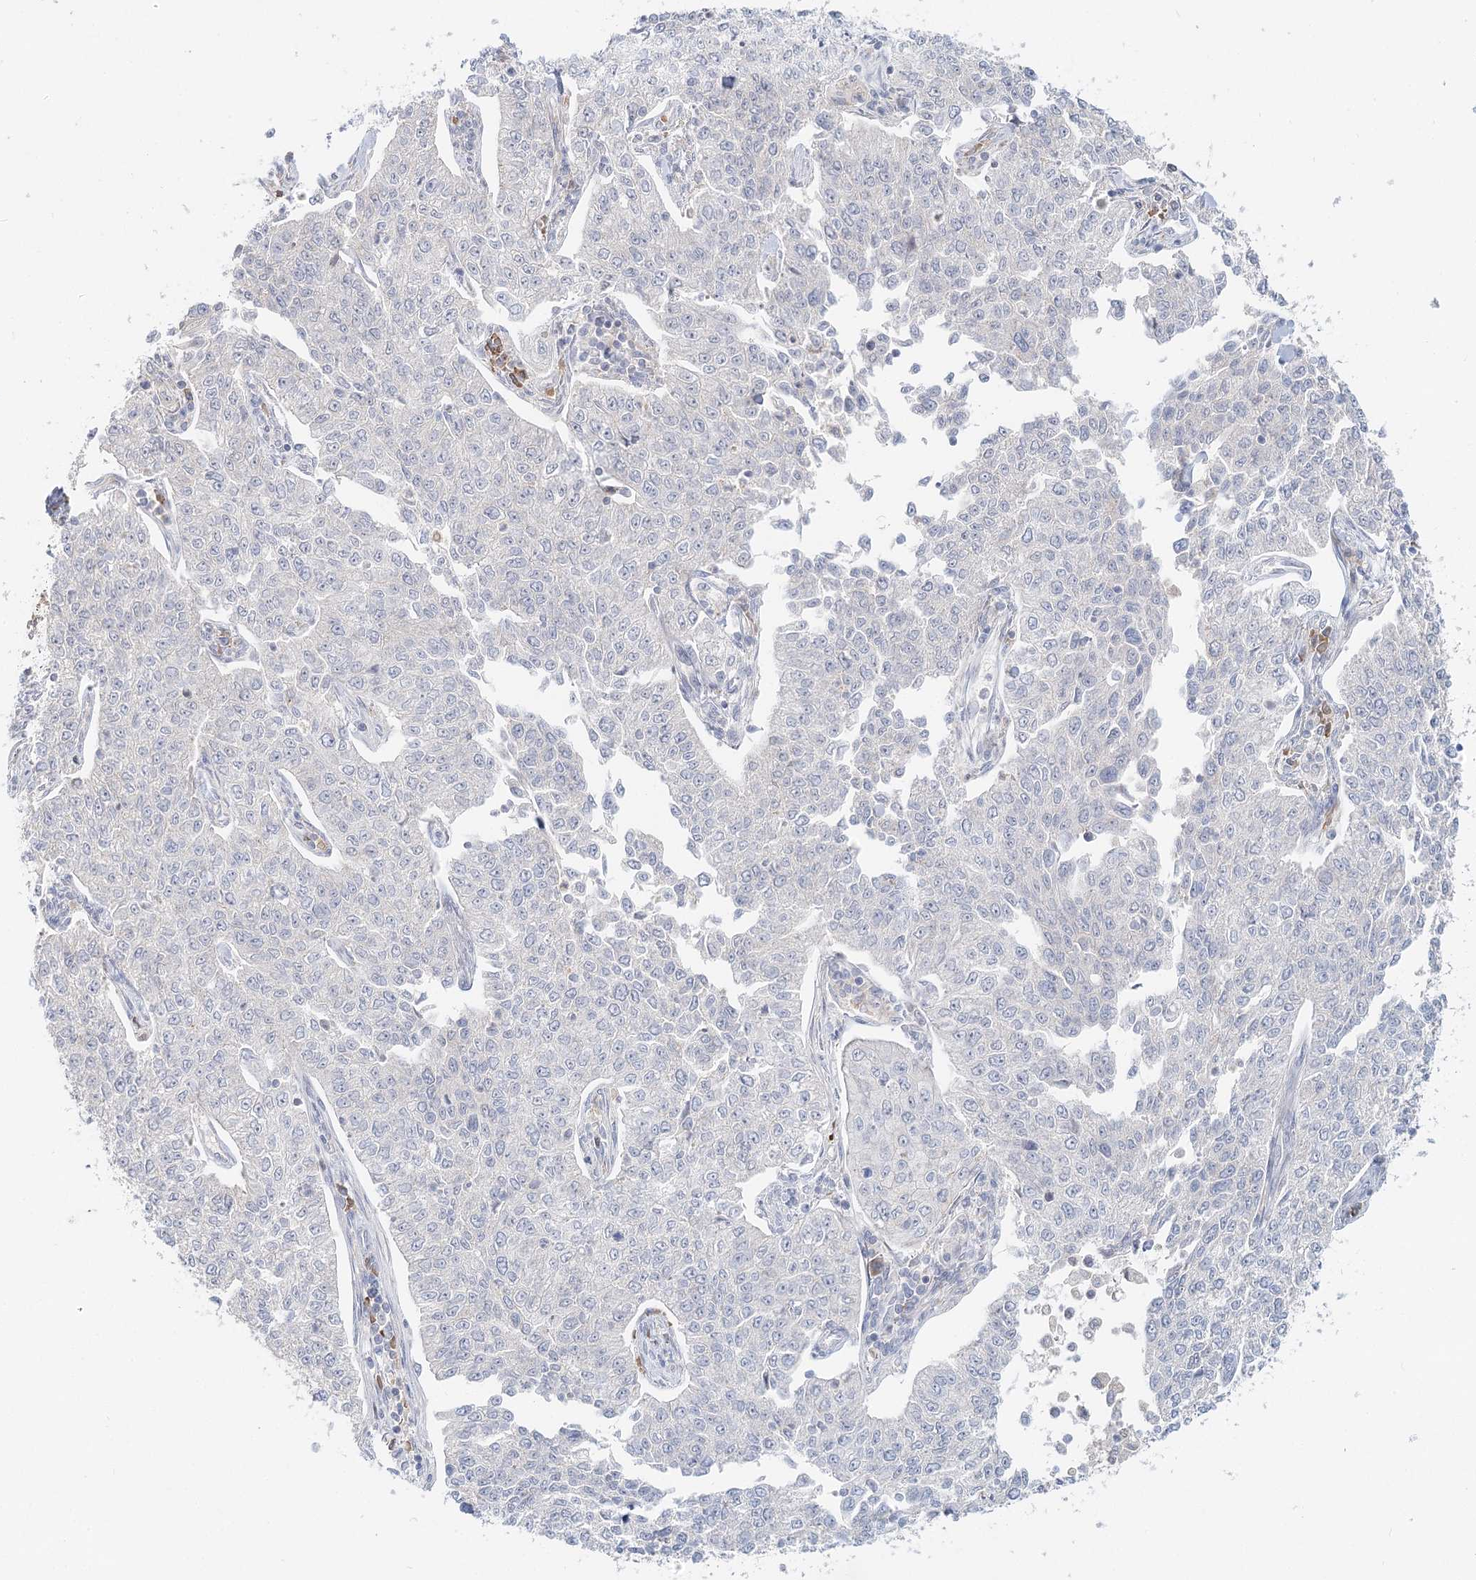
{"staining": {"intensity": "negative", "quantity": "none", "location": "none"}, "tissue": "cervical cancer", "cell_type": "Tumor cells", "image_type": "cancer", "snomed": [{"axis": "morphology", "description": "Squamous cell carcinoma, NOS"}, {"axis": "topography", "description": "Cervix"}], "caption": "This is an immunohistochemistry (IHC) micrograph of cervical cancer (squamous cell carcinoma). There is no staining in tumor cells.", "gene": "ANKRD16", "patient": {"sex": "female", "age": 35}}